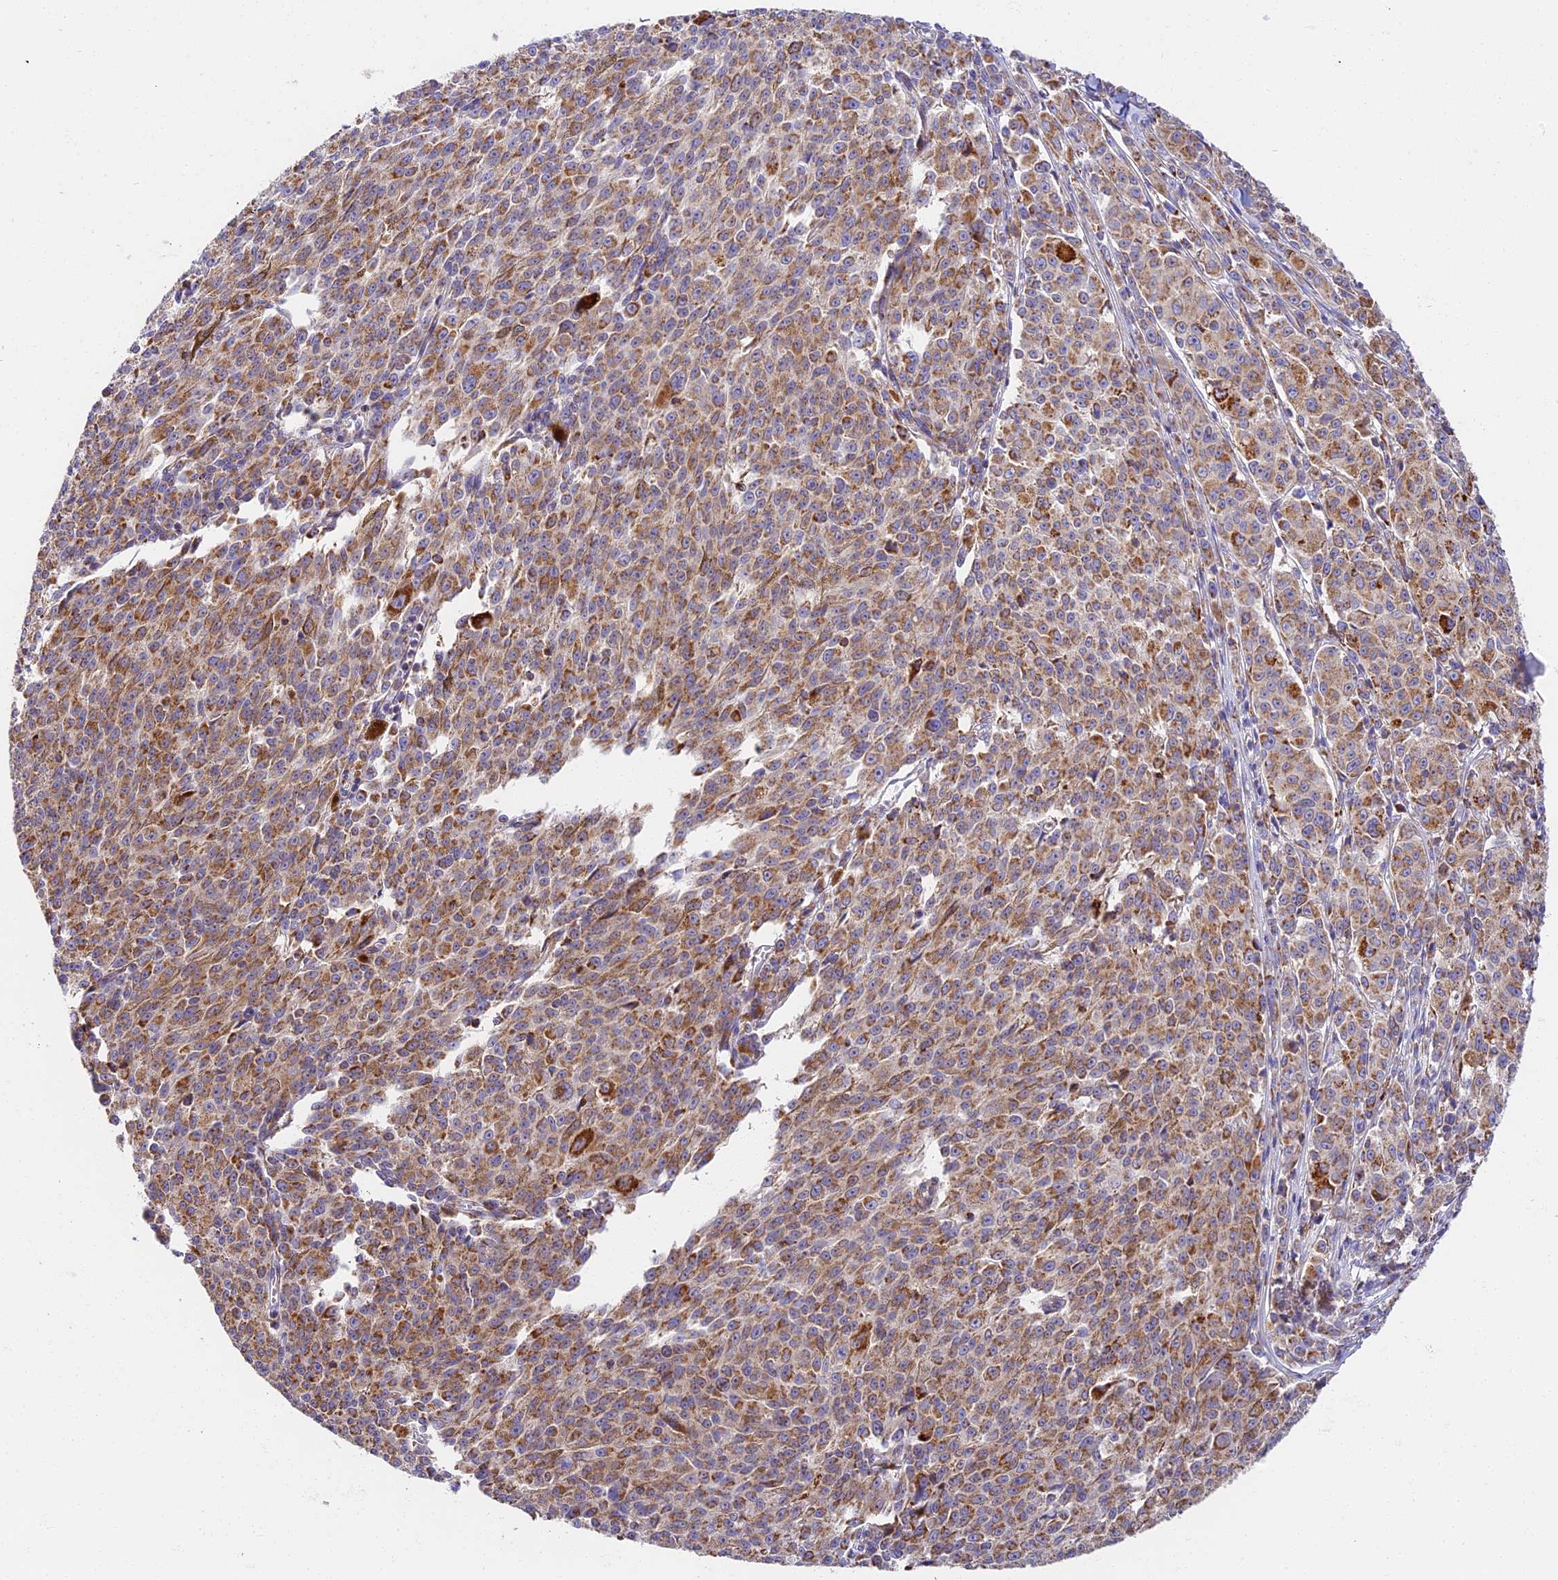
{"staining": {"intensity": "moderate", "quantity": ">75%", "location": "cytoplasmic/membranous"}, "tissue": "melanoma", "cell_type": "Tumor cells", "image_type": "cancer", "snomed": [{"axis": "morphology", "description": "Malignant melanoma, NOS"}, {"axis": "topography", "description": "Skin"}], "caption": "The image exhibits a brown stain indicating the presence of a protein in the cytoplasmic/membranous of tumor cells in malignant melanoma.", "gene": "MRAS", "patient": {"sex": "female", "age": 52}}